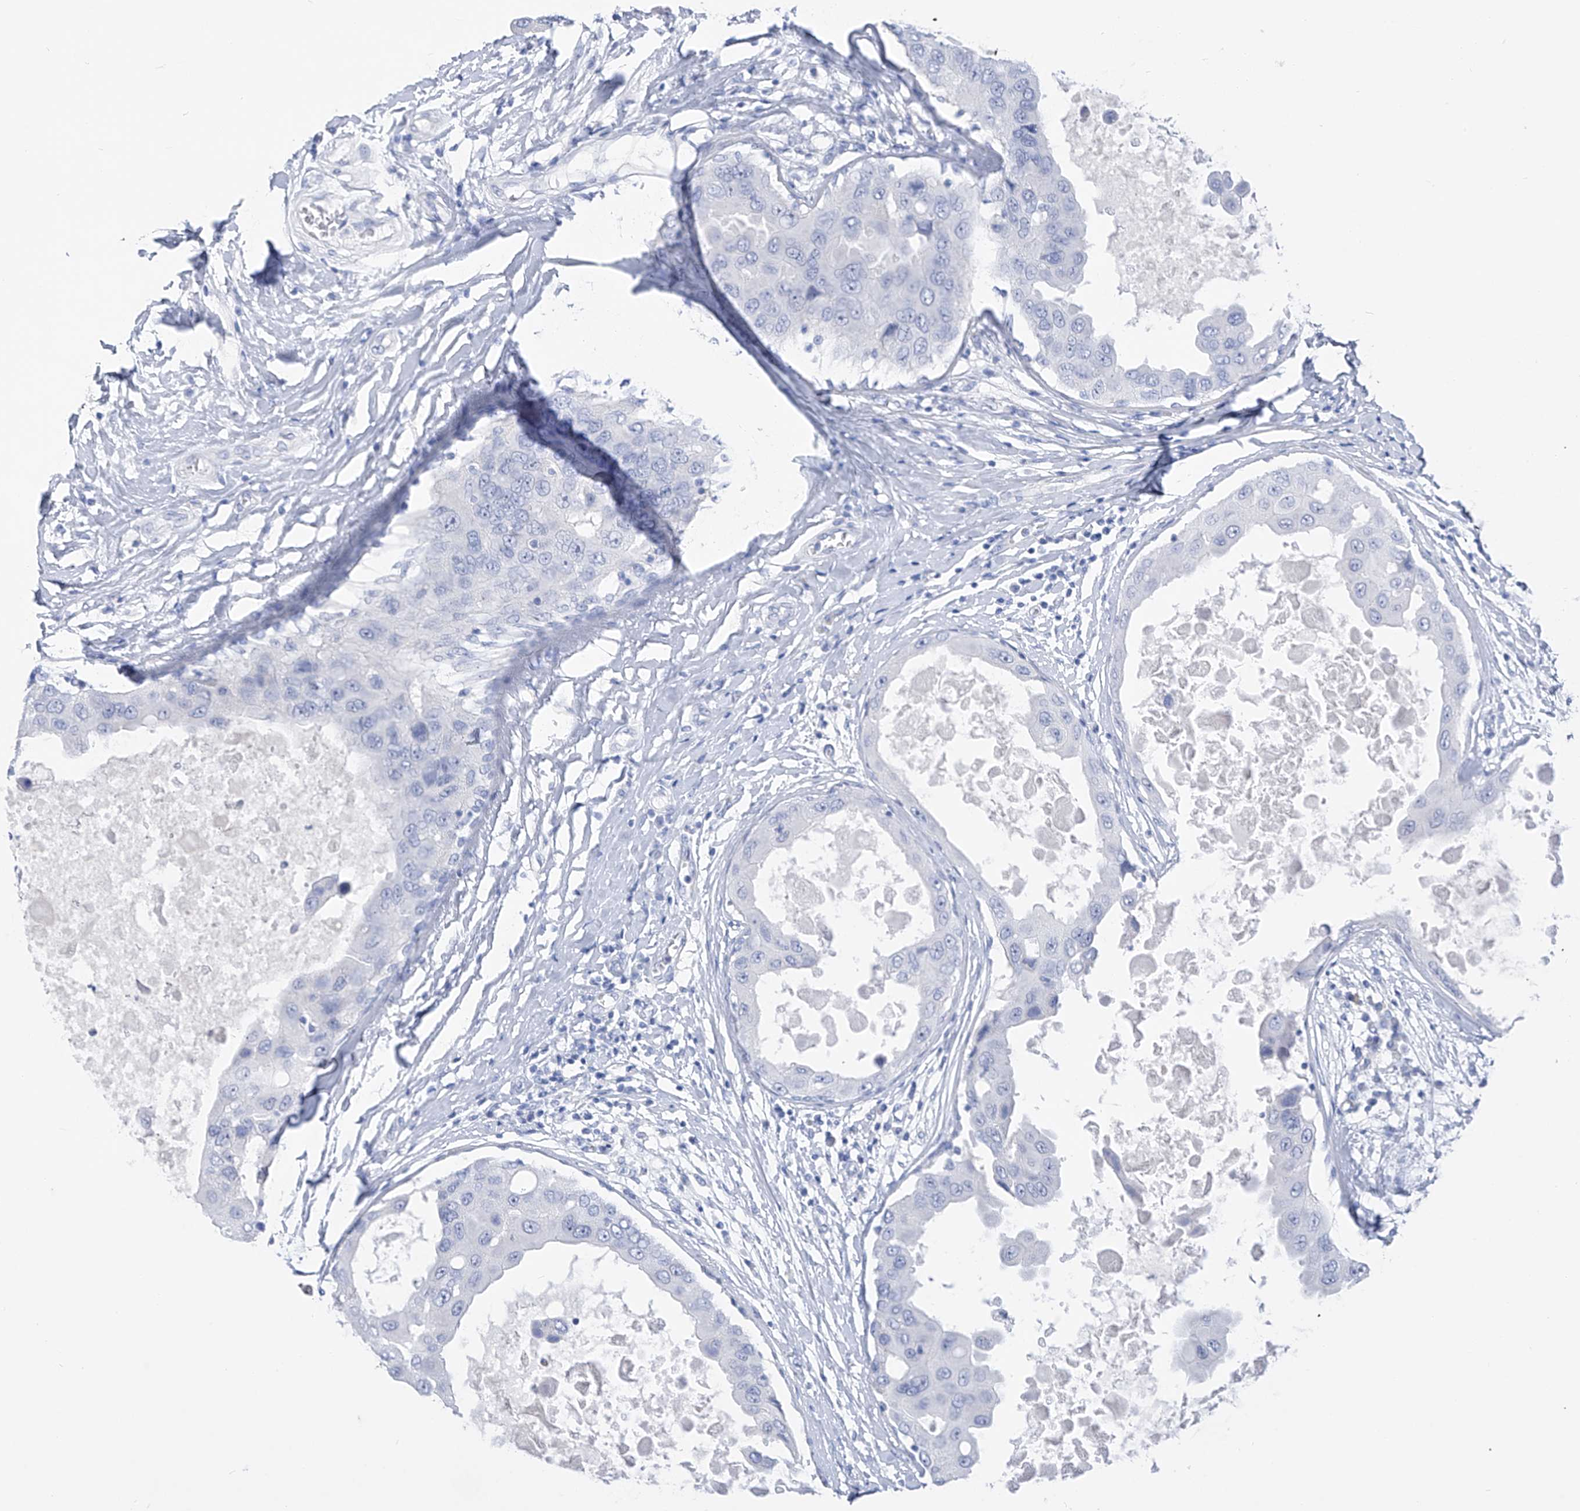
{"staining": {"intensity": "negative", "quantity": "none", "location": "none"}, "tissue": "breast cancer", "cell_type": "Tumor cells", "image_type": "cancer", "snomed": [{"axis": "morphology", "description": "Duct carcinoma"}, {"axis": "topography", "description": "Breast"}], "caption": "High magnification brightfield microscopy of breast cancer stained with DAB (3,3'-diaminobenzidine) (brown) and counterstained with hematoxylin (blue): tumor cells show no significant positivity.", "gene": "ADRA1A", "patient": {"sex": "female", "age": 27}}